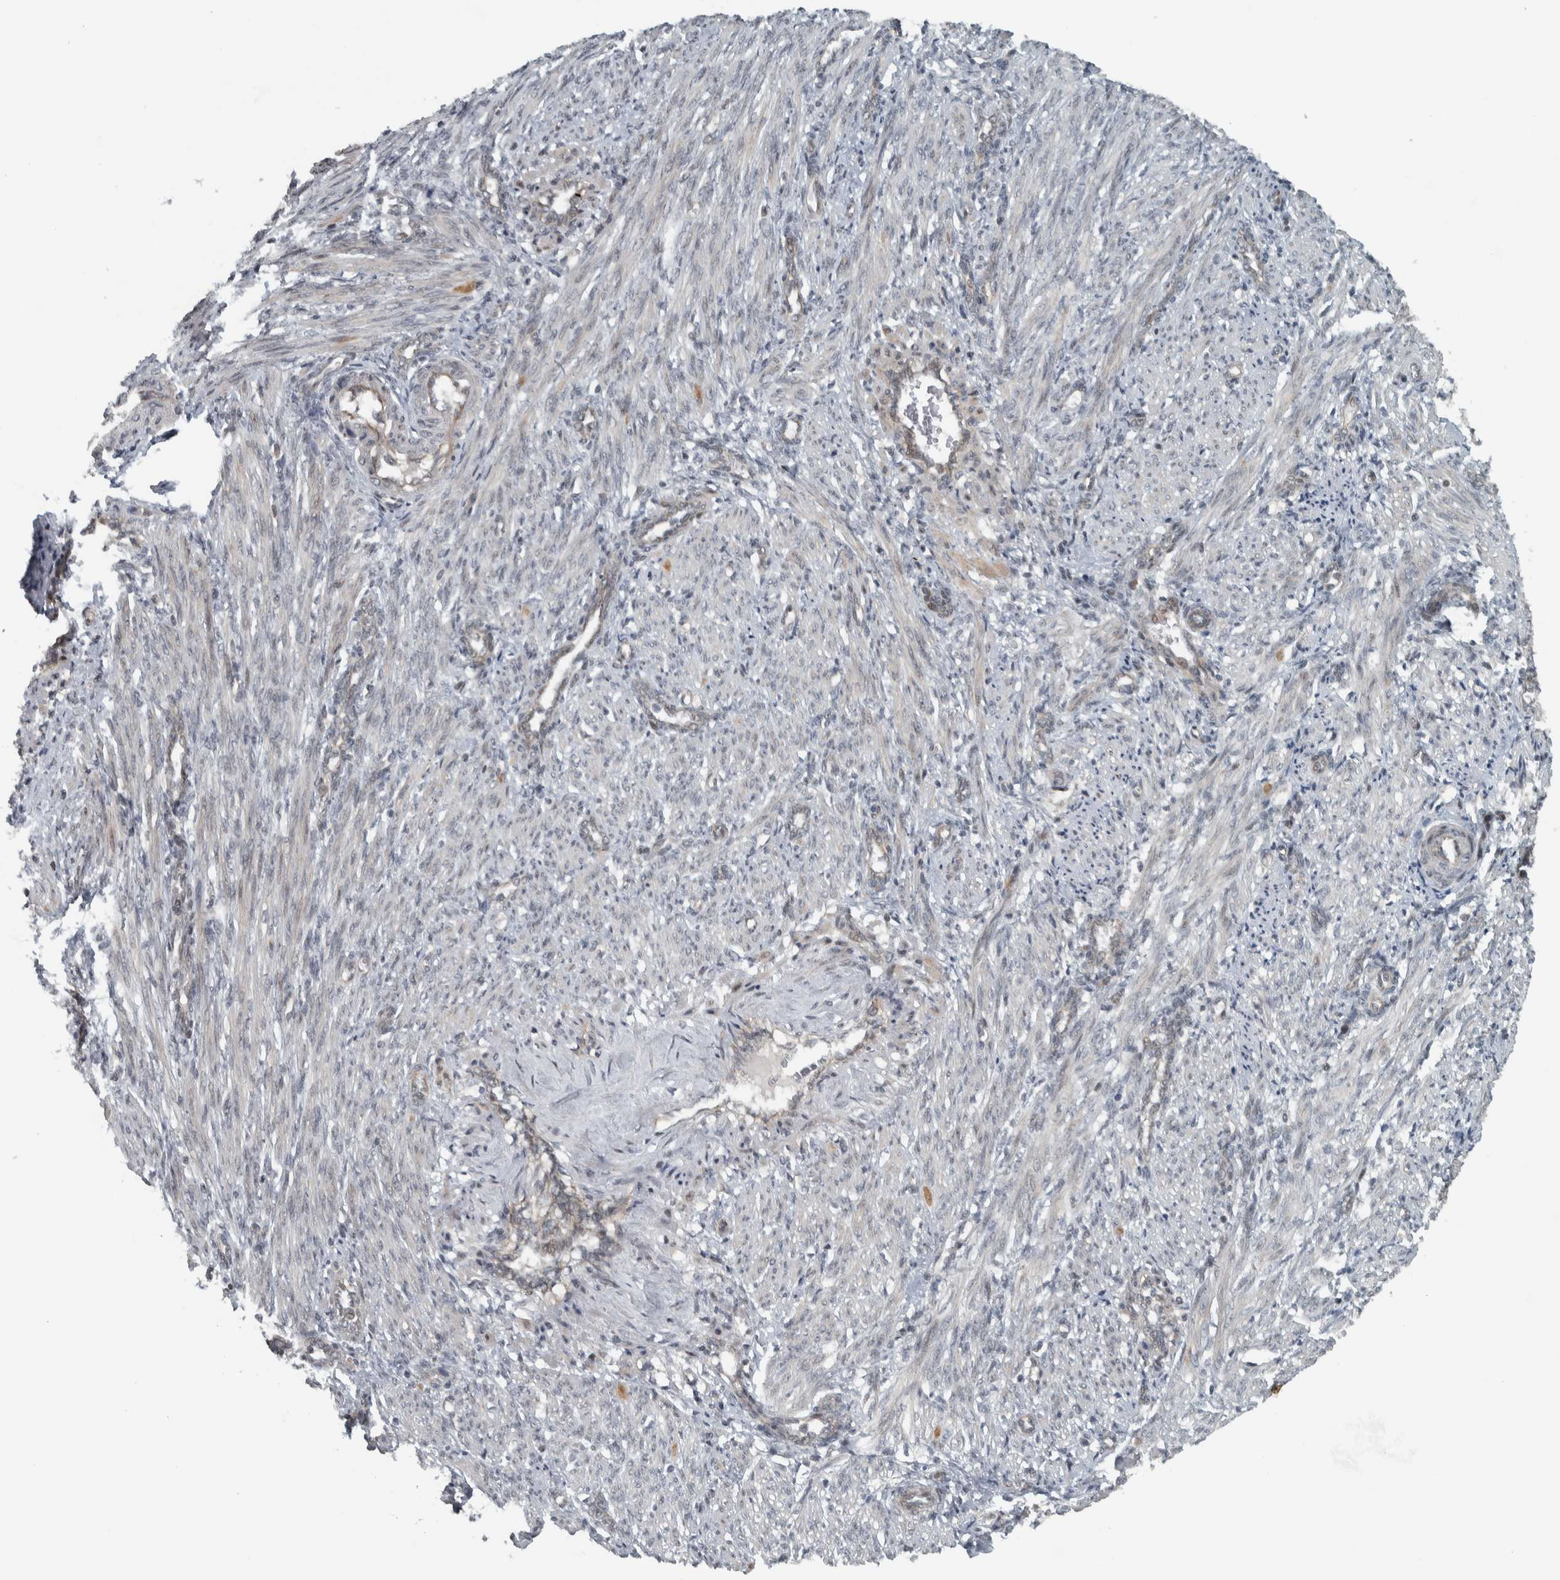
{"staining": {"intensity": "moderate", "quantity": "25%-75%", "location": "cytoplasmic/membranous"}, "tissue": "smooth muscle", "cell_type": "Smooth muscle cells", "image_type": "normal", "snomed": [{"axis": "morphology", "description": "Normal tissue, NOS"}, {"axis": "topography", "description": "Endometrium"}], "caption": "Immunohistochemical staining of unremarkable smooth muscle reveals 25%-75% levels of moderate cytoplasmic/membranous protein positivity in approximately 25%-75% of smooth muscle cells.", "gene": "NAPG", "patient": {"sex": "female", "age": 33}}